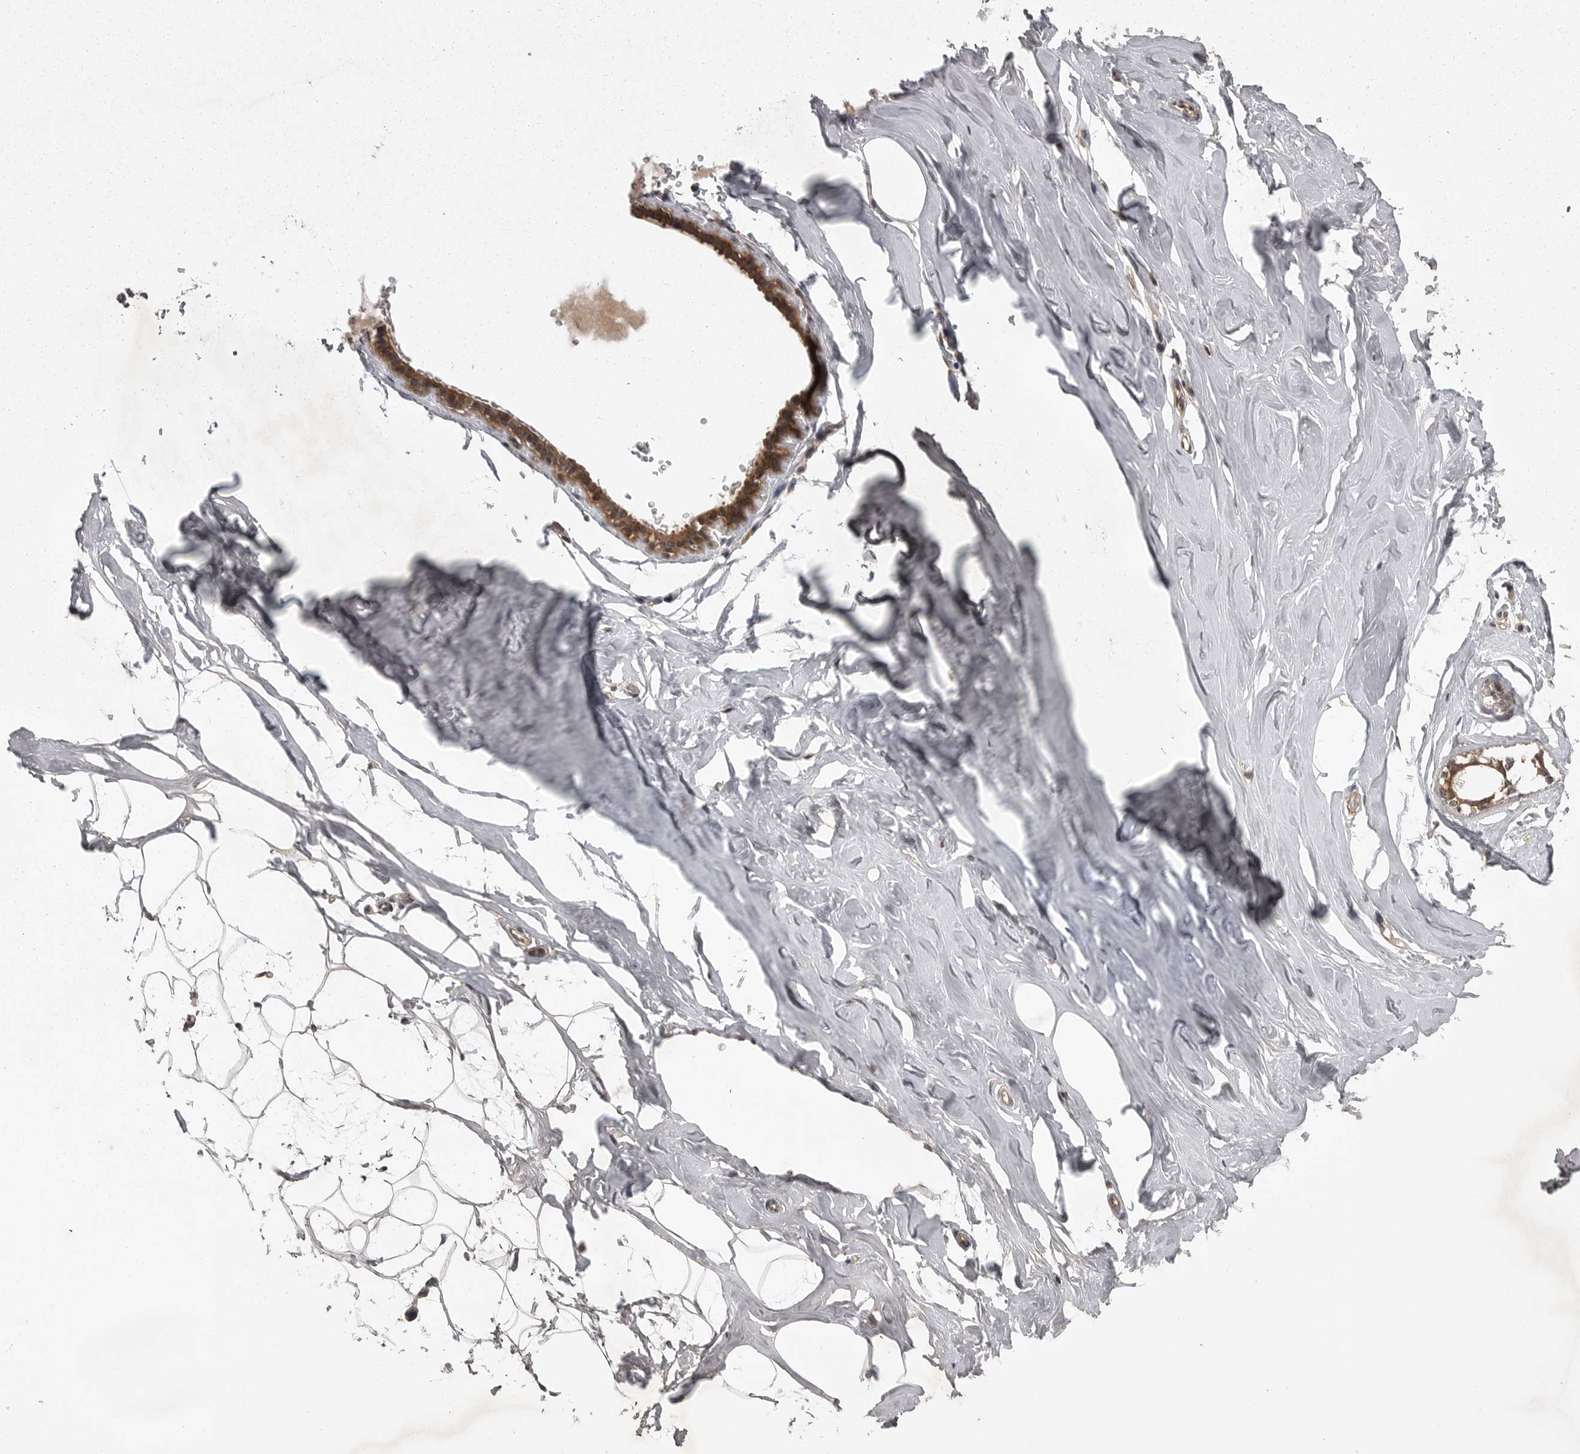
{"staining": {"intensity": "weak", "quantity": ">75%", "location": "cytoplasmic/membranous"}, "tissue": "adipose tissue", "cell_type": "Adipocytes", "image_type": "normal", "snomed": [{"axis": "morphology", "description": "Normal tissue, NOS"}, {"axis": "morphology", "description": "Fibrosis, NOS"}, {"axis": "topography", "description": "Breast"}, {"axis": "topography", "description": "Adipose tissue"}], "caption": "Protein staining of unremarkable adipose tissue shows weak cytoplasmic/membranous expression in about >75% of adipocytes.", "gene": "STK24", "patient": {"sex": "female", "age": 39}}